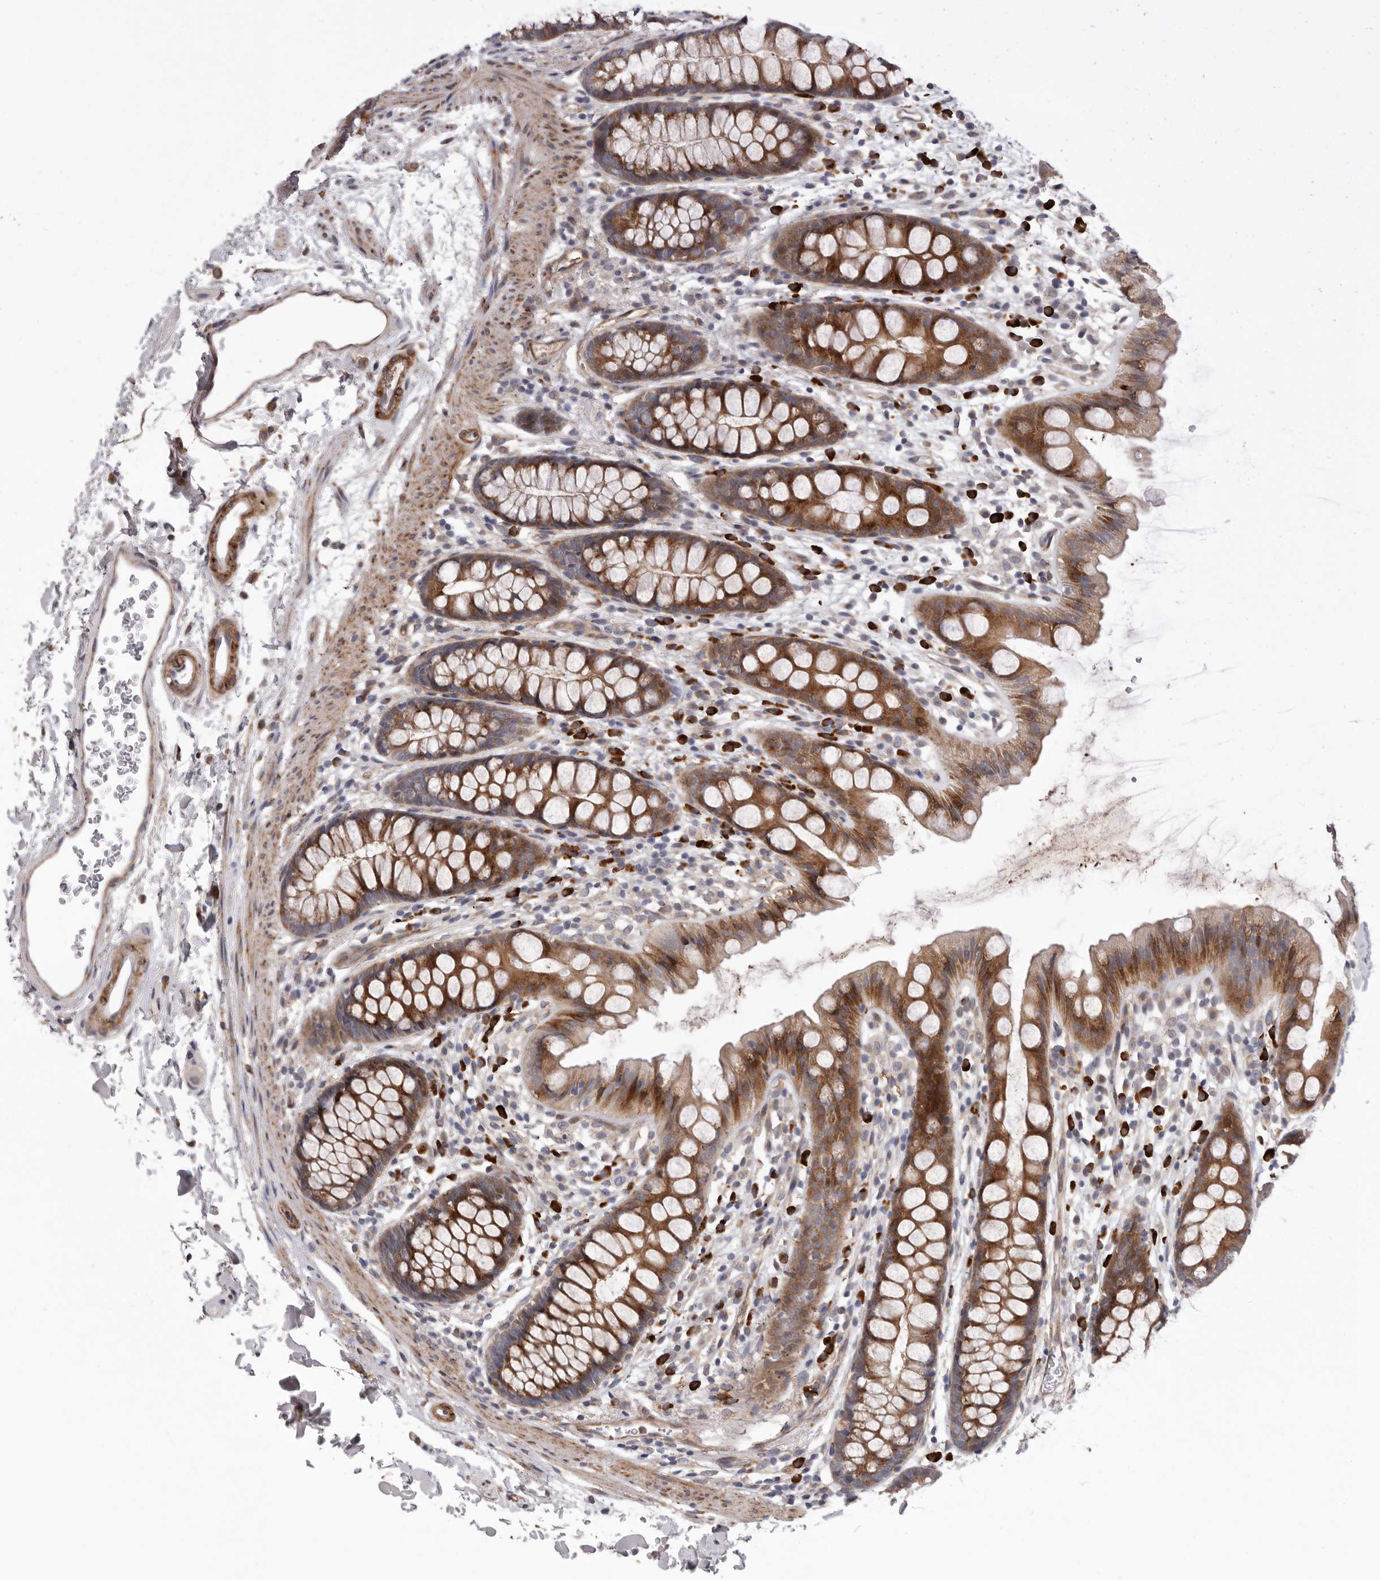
{"staining": {"intensity": "moderate", "quantity": ">75%", "location": "cytoplasmic/membranous"}, "tissue": "rectum", "cell_type": "Glandular cells", "image_type": "normal", "snomed": [{"axis": "morphology", "description": "Normal tissue, NOS"}, {"axis": "topography", "description": "Rectum"}], "caption": "Rectum stained for a protein reveals moderate cytoplasmic/membranous positivity in glandular cells. Immunohistochemistry (ihc) stains the protein of interest in brown and the nuclei are stained blue.", "gene": "ATXN3L", "patient": {"sex": "female", "age": 65}}